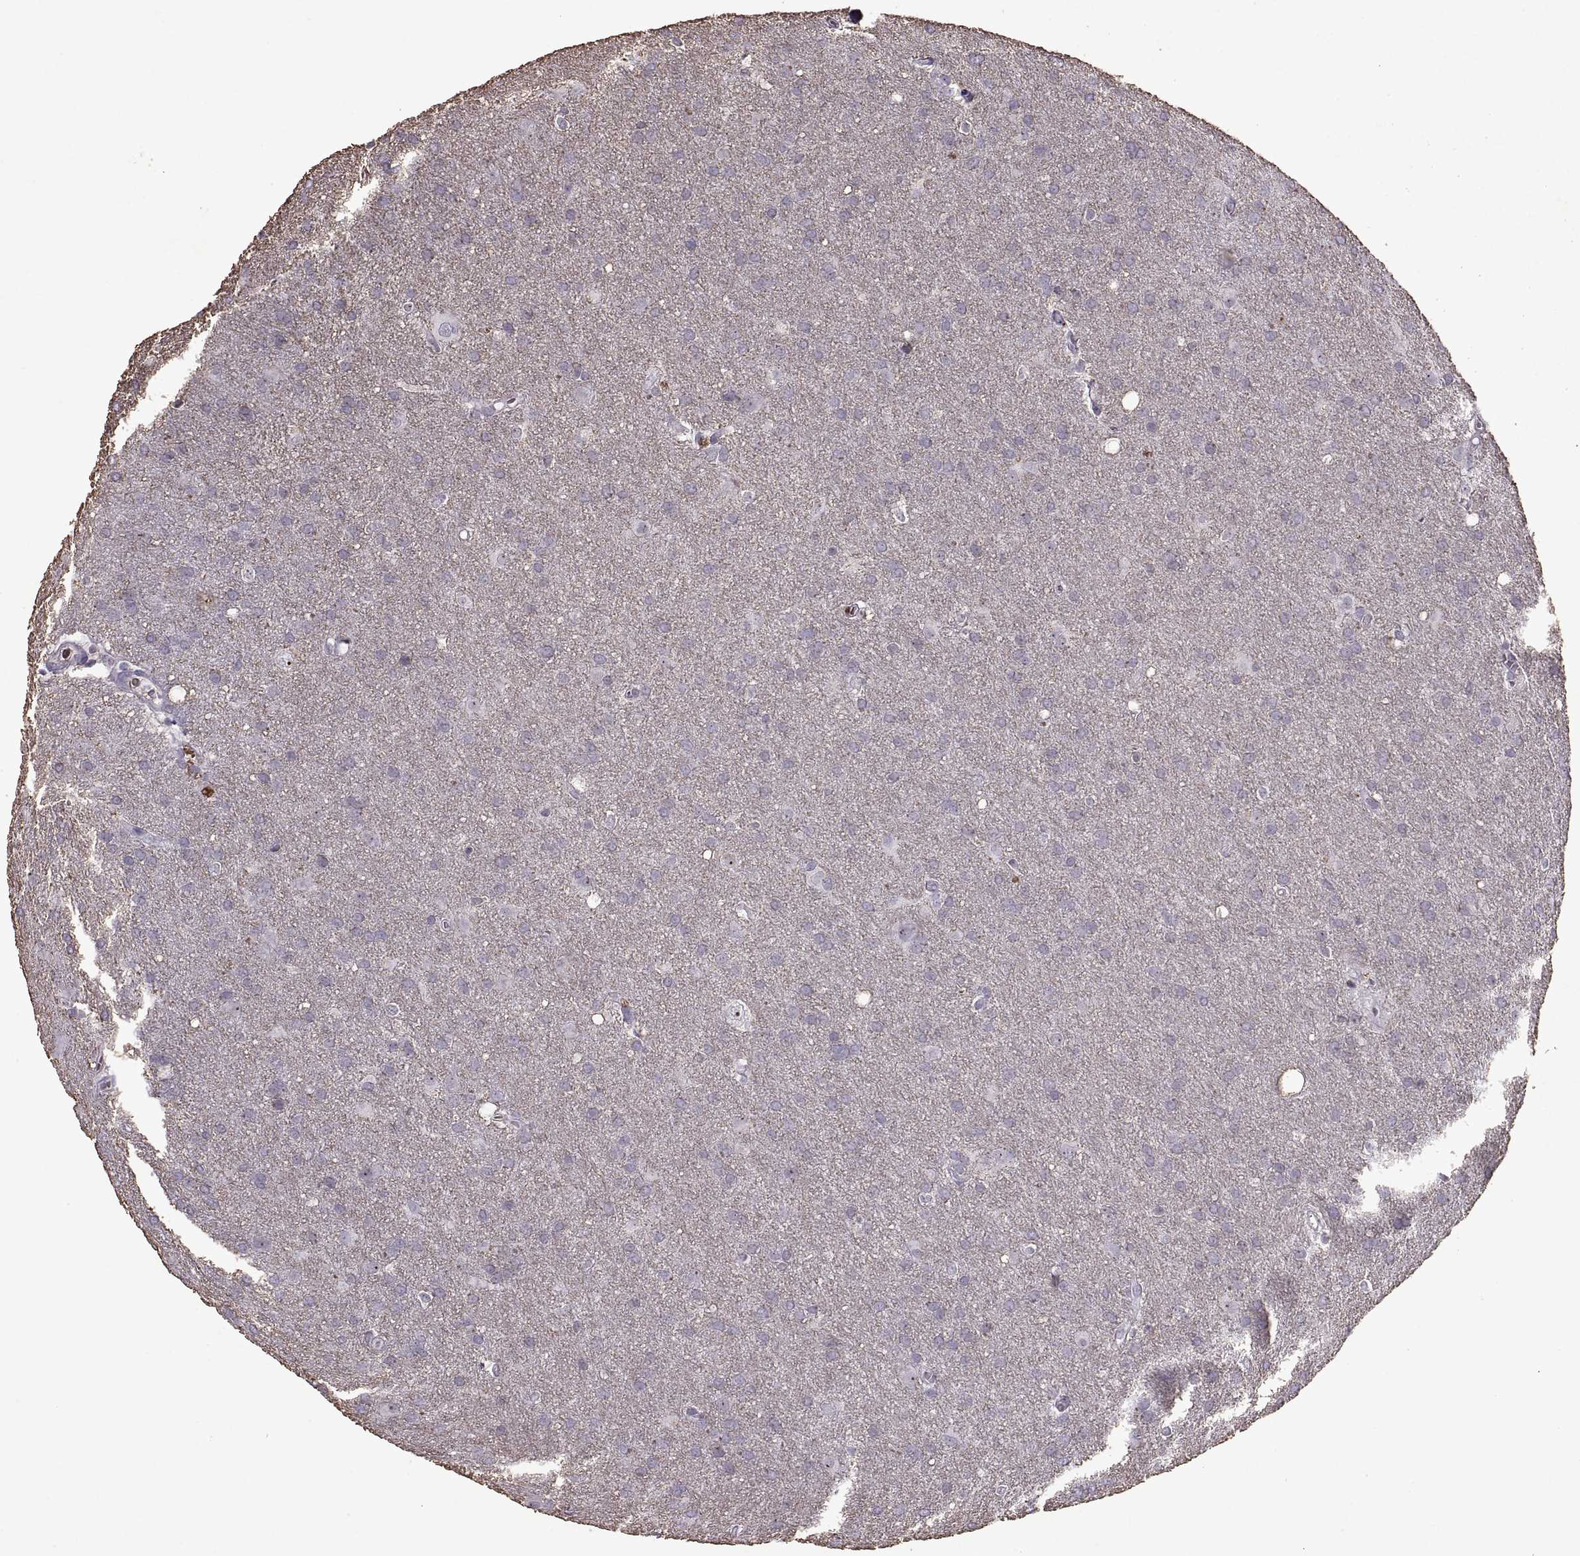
{"staining": {"intensity": "negative", "quantity": "none", "location": "none"}, "tissue": "glioma", "cell_type": "Tumor cells", "image_type": "cancer", "snomed": [{"axis": "morphology", "description": "Glioma, malignant, Low grade"}, {"axis": "topography", "description": "Brain"}], "caption": "This micrograph is of glioma stained with immunohistochemistry to label a protein in brown with the nuclei are counter-stained blue. There is no staining in tumor cells.", "gene": "SINHCAF", "patient": {"sex": "male", "age": 58}}